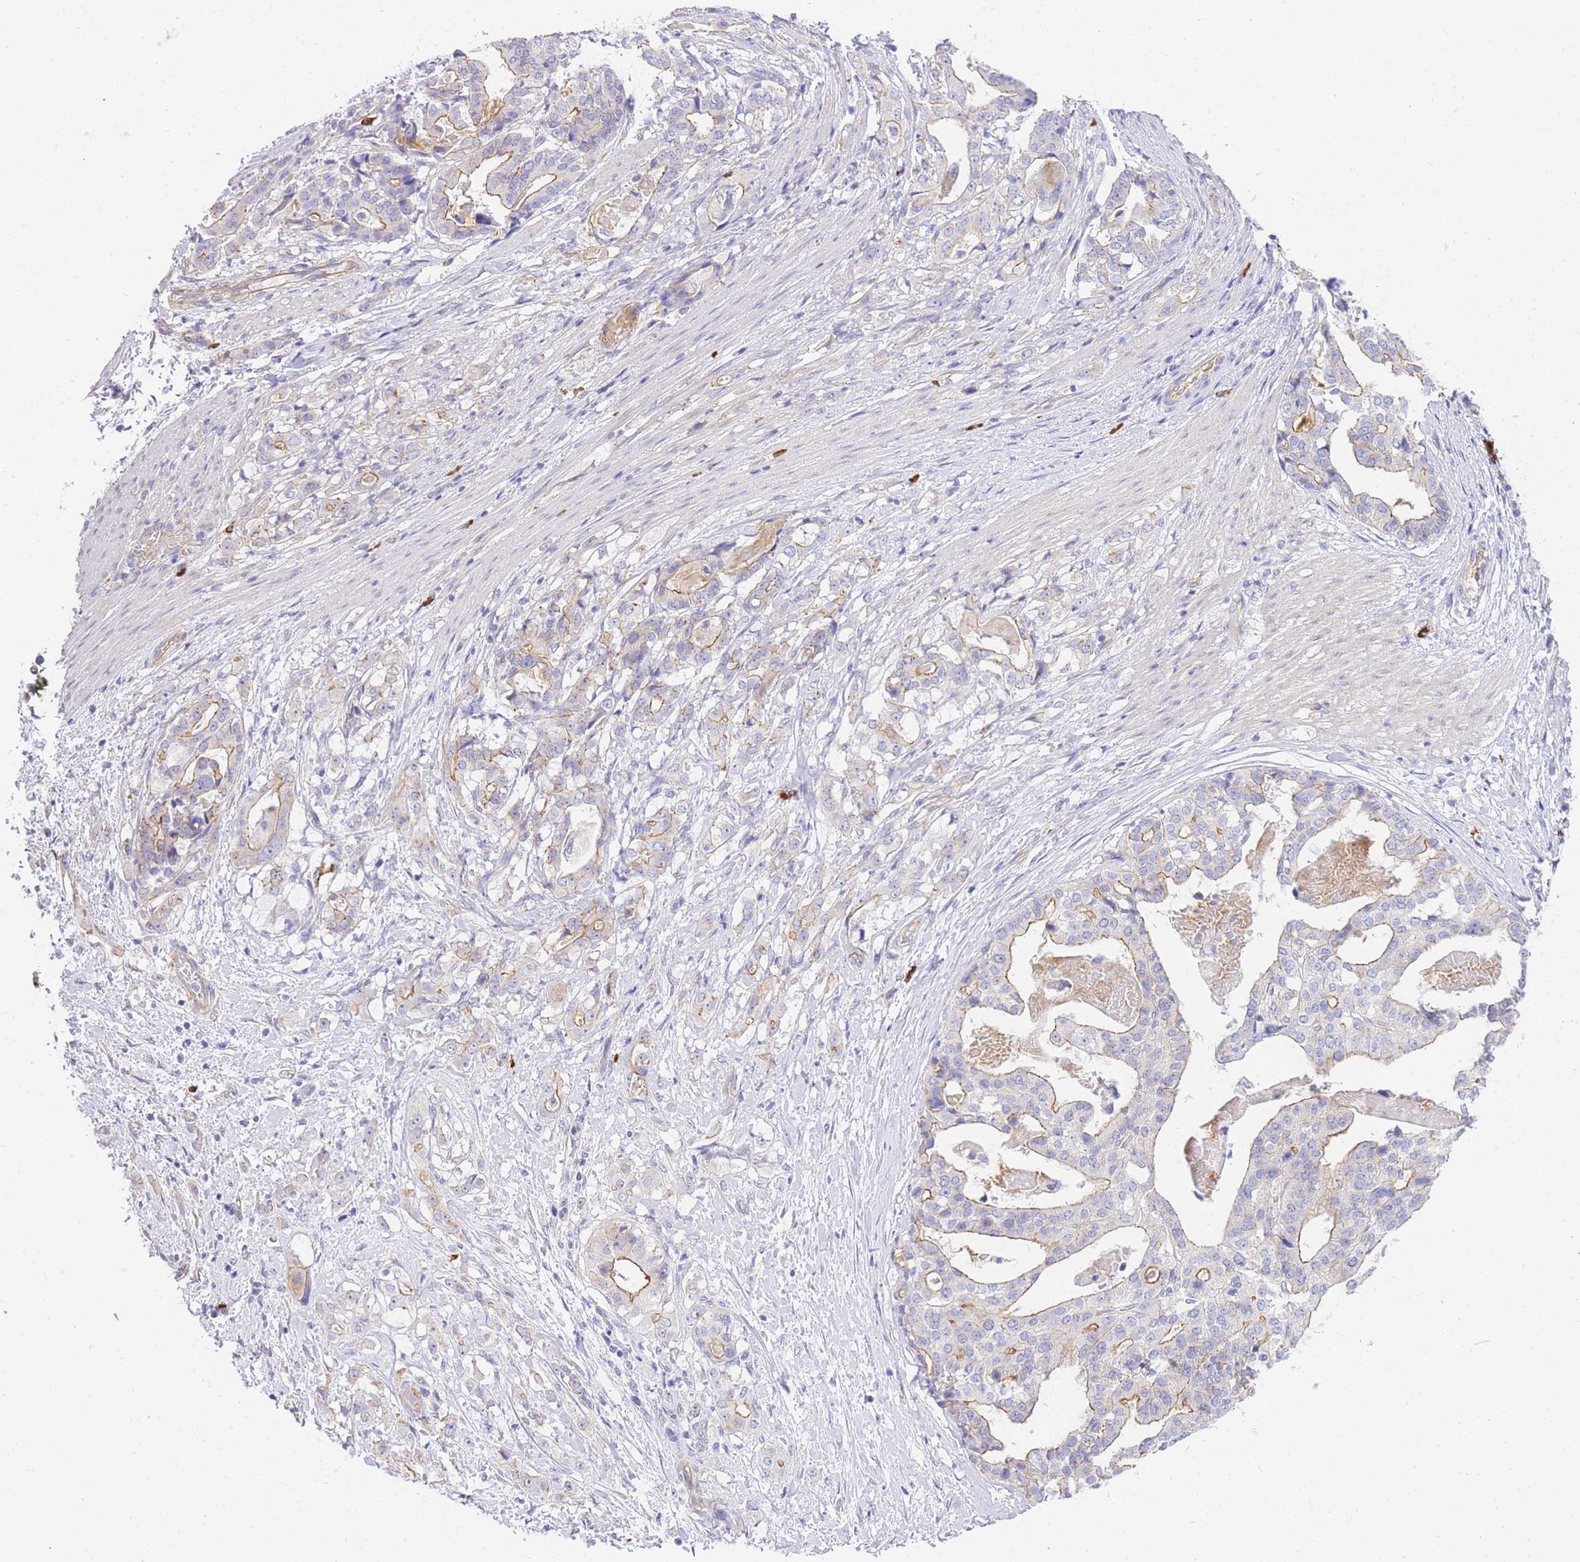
{"staining": {"intensity": "moderate", "quantity": "<25%", "location": "cytoplasmic/membranous"}, "tissue": "stomach cancer", "cell_type": "Tumor cells", "image_type": "cancer", "snomed": [{"axis": "morphology", "description": "Adenocarcinoma, NOS"}, {"axis": "topography", "description": "Stomach"}], "caption": "A micrograph showing moderate cytoplasmic/membranous positivity in approximately <25% of tumor cells in adenocarcinoma (stomach), as visualized by brown immunohistochemical staining.", "gene": "SRSF12", "patient": {"sex": "male", "age": 48}}